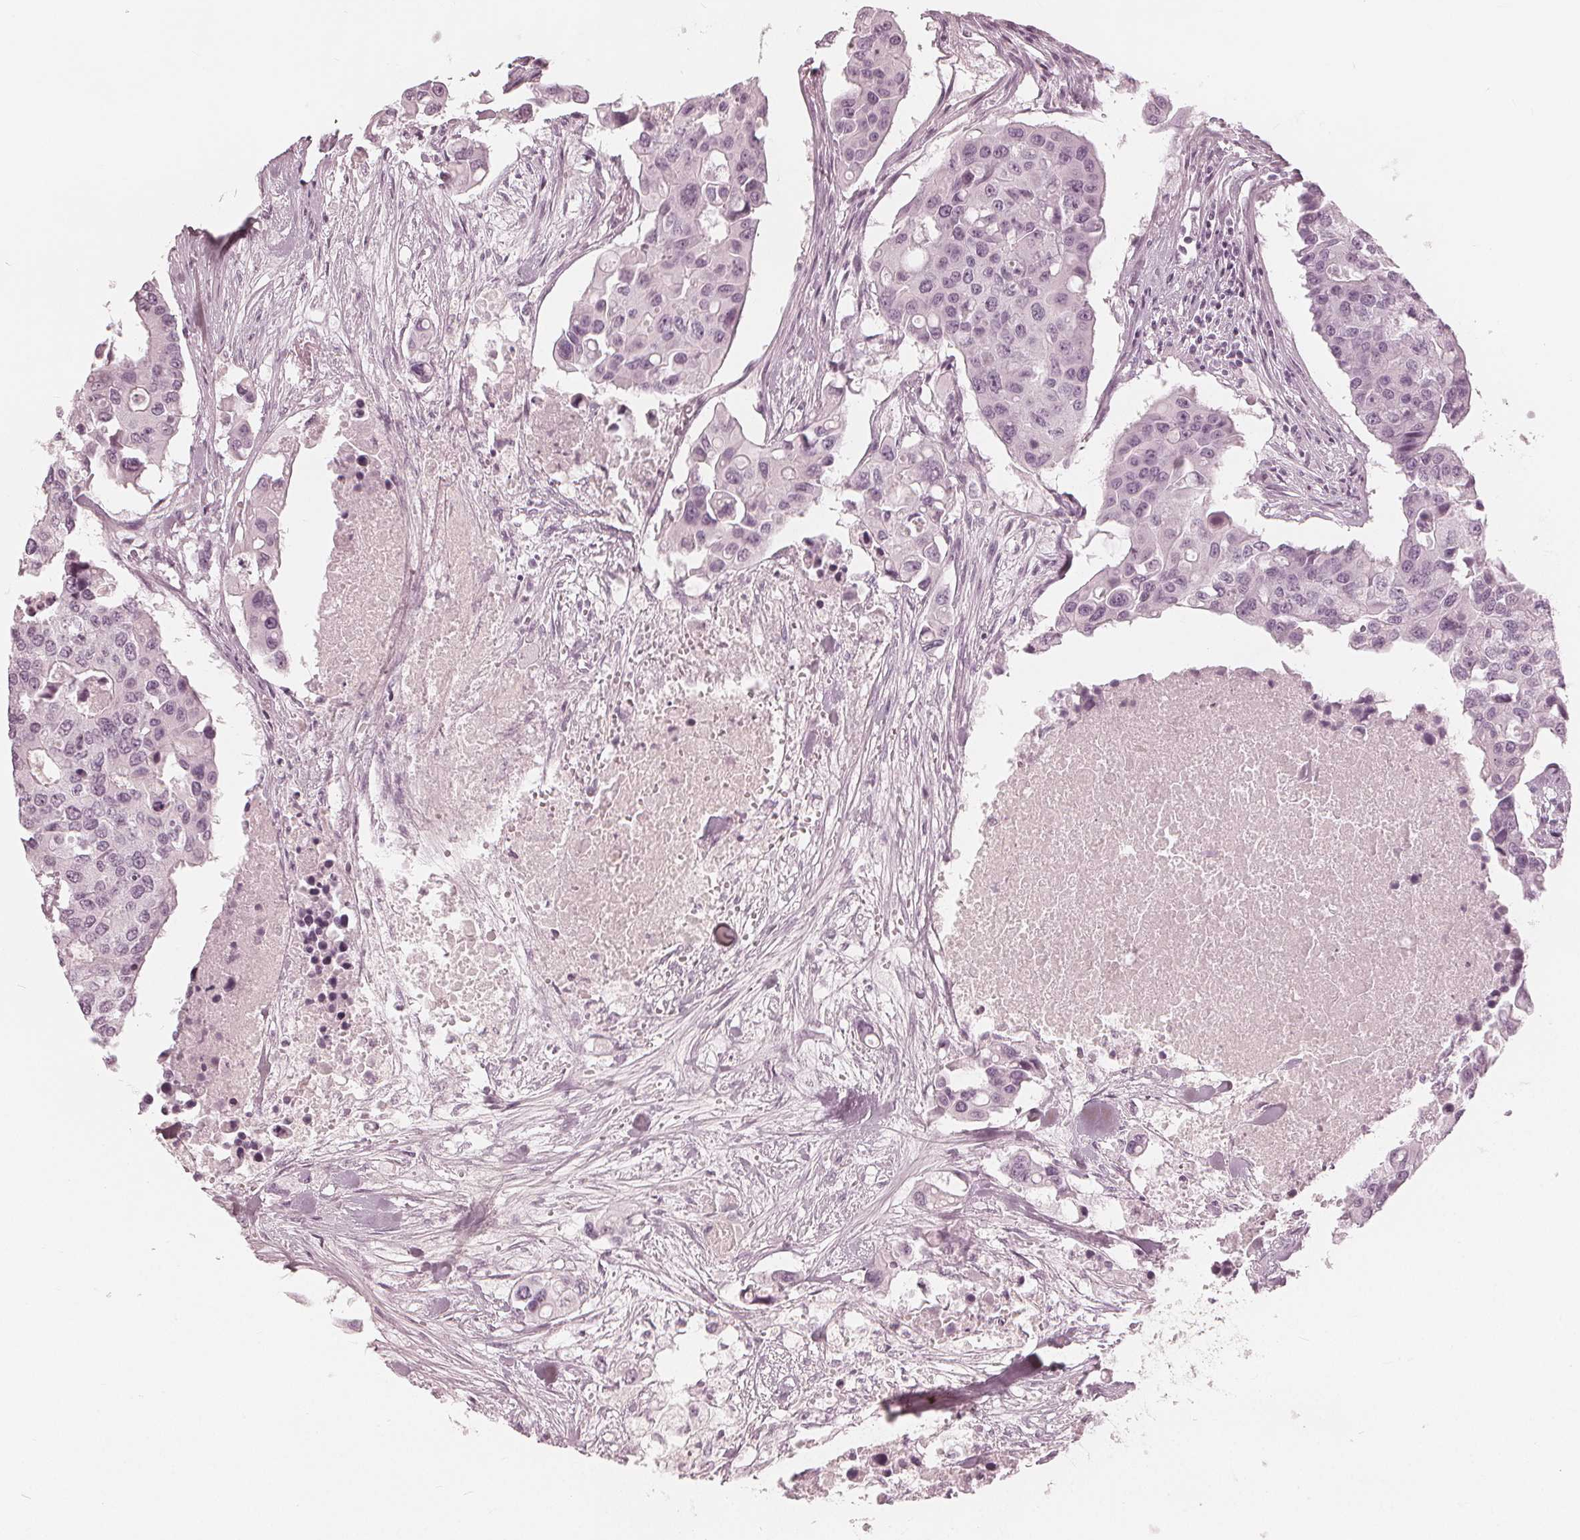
{"staining": {"intensity": "negative", "quantity": "none", "location": "none"}, "tissue": "colorectal cancer", "cell_type": "Tumor cells", "image_type": "cancer", "snomed": [{"axis": "morphology", "description": "Adenocarcinoma, NOS"}, {"axis": "topography", "description": "Colon"}], "caption": "Tumor cells are negative for brown protein staining in adenocarcinoma (colorectal).", "gene": "PAEP", "patient": {"sex": "male", "age": 77}}